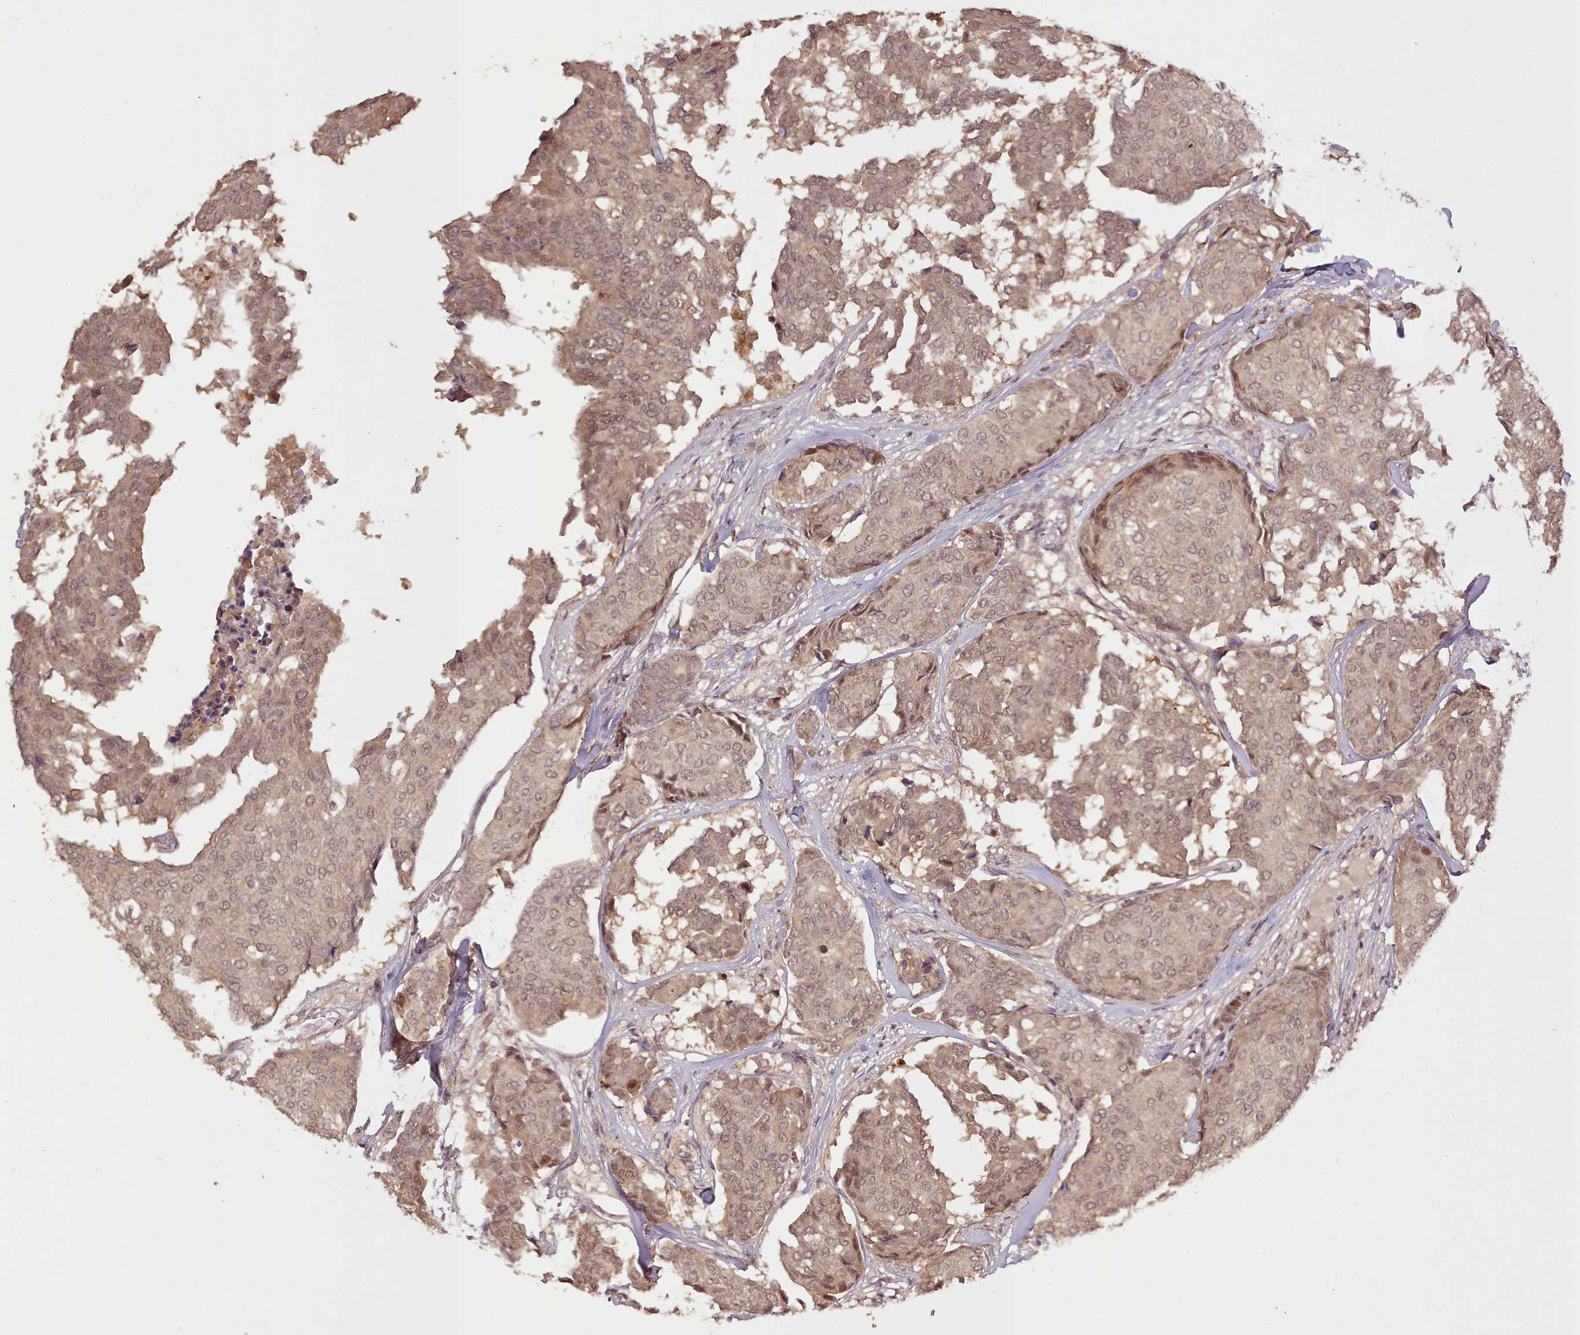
{"staining": {"intensity": "weak", "quantity": ">75%", "location": "nuclear"}, "tissue": "breast cancer", "cell_type": "Tumor cells", "image_type": "cancer", "snomed": [{"axis": "morphology", "description": "Duct carcinoma"}, {"axis": "topography", "description": "Breast"}], "caption": "Intraductal carcinoma (breast) stained with DAB IHC displays low levels of weak nuclear expression in approximately >75% of tumor cells. (Brightfield microscopy of DAB IHC at high magnification).", "gene": "CDC6", "patient": {"sex": "female", "age": 75}}